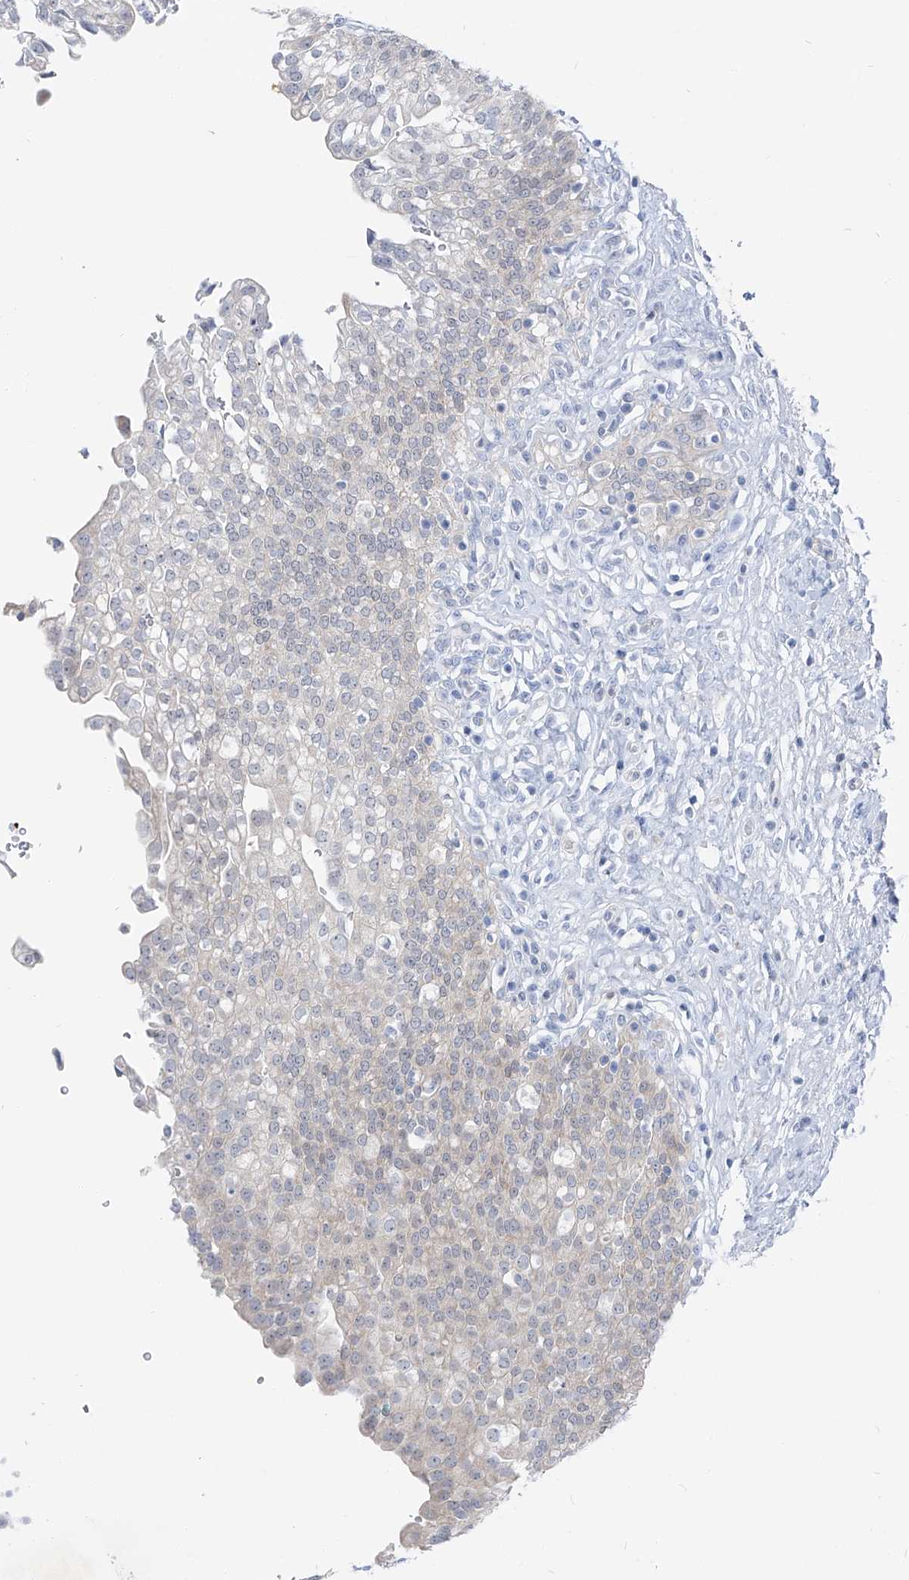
{"staining": {"intensity": "weak", "quantity": "25%-75%", "location": "cytoplasmic/membranous"}, "tissue": "urinary bladder", "cell_type": "Urothelial cells", "image_type": "normal", "snomed": [{"axis": "morphology", "description": "Urothelial carcinoma, High grade"}, {"axis": "topography", "description": "Urinary bladder"}], "caption": "Urinary bladder stained with DAB (3,3'-diaminobenzidine) immunohistochemistry (IHC) demonstrates low levels of weak cytoplasmic/membranous positivity in about 25%-75% of urothelial cells.", "gene": "UFL1", "patient": {"sex": "male", "age": 46}}